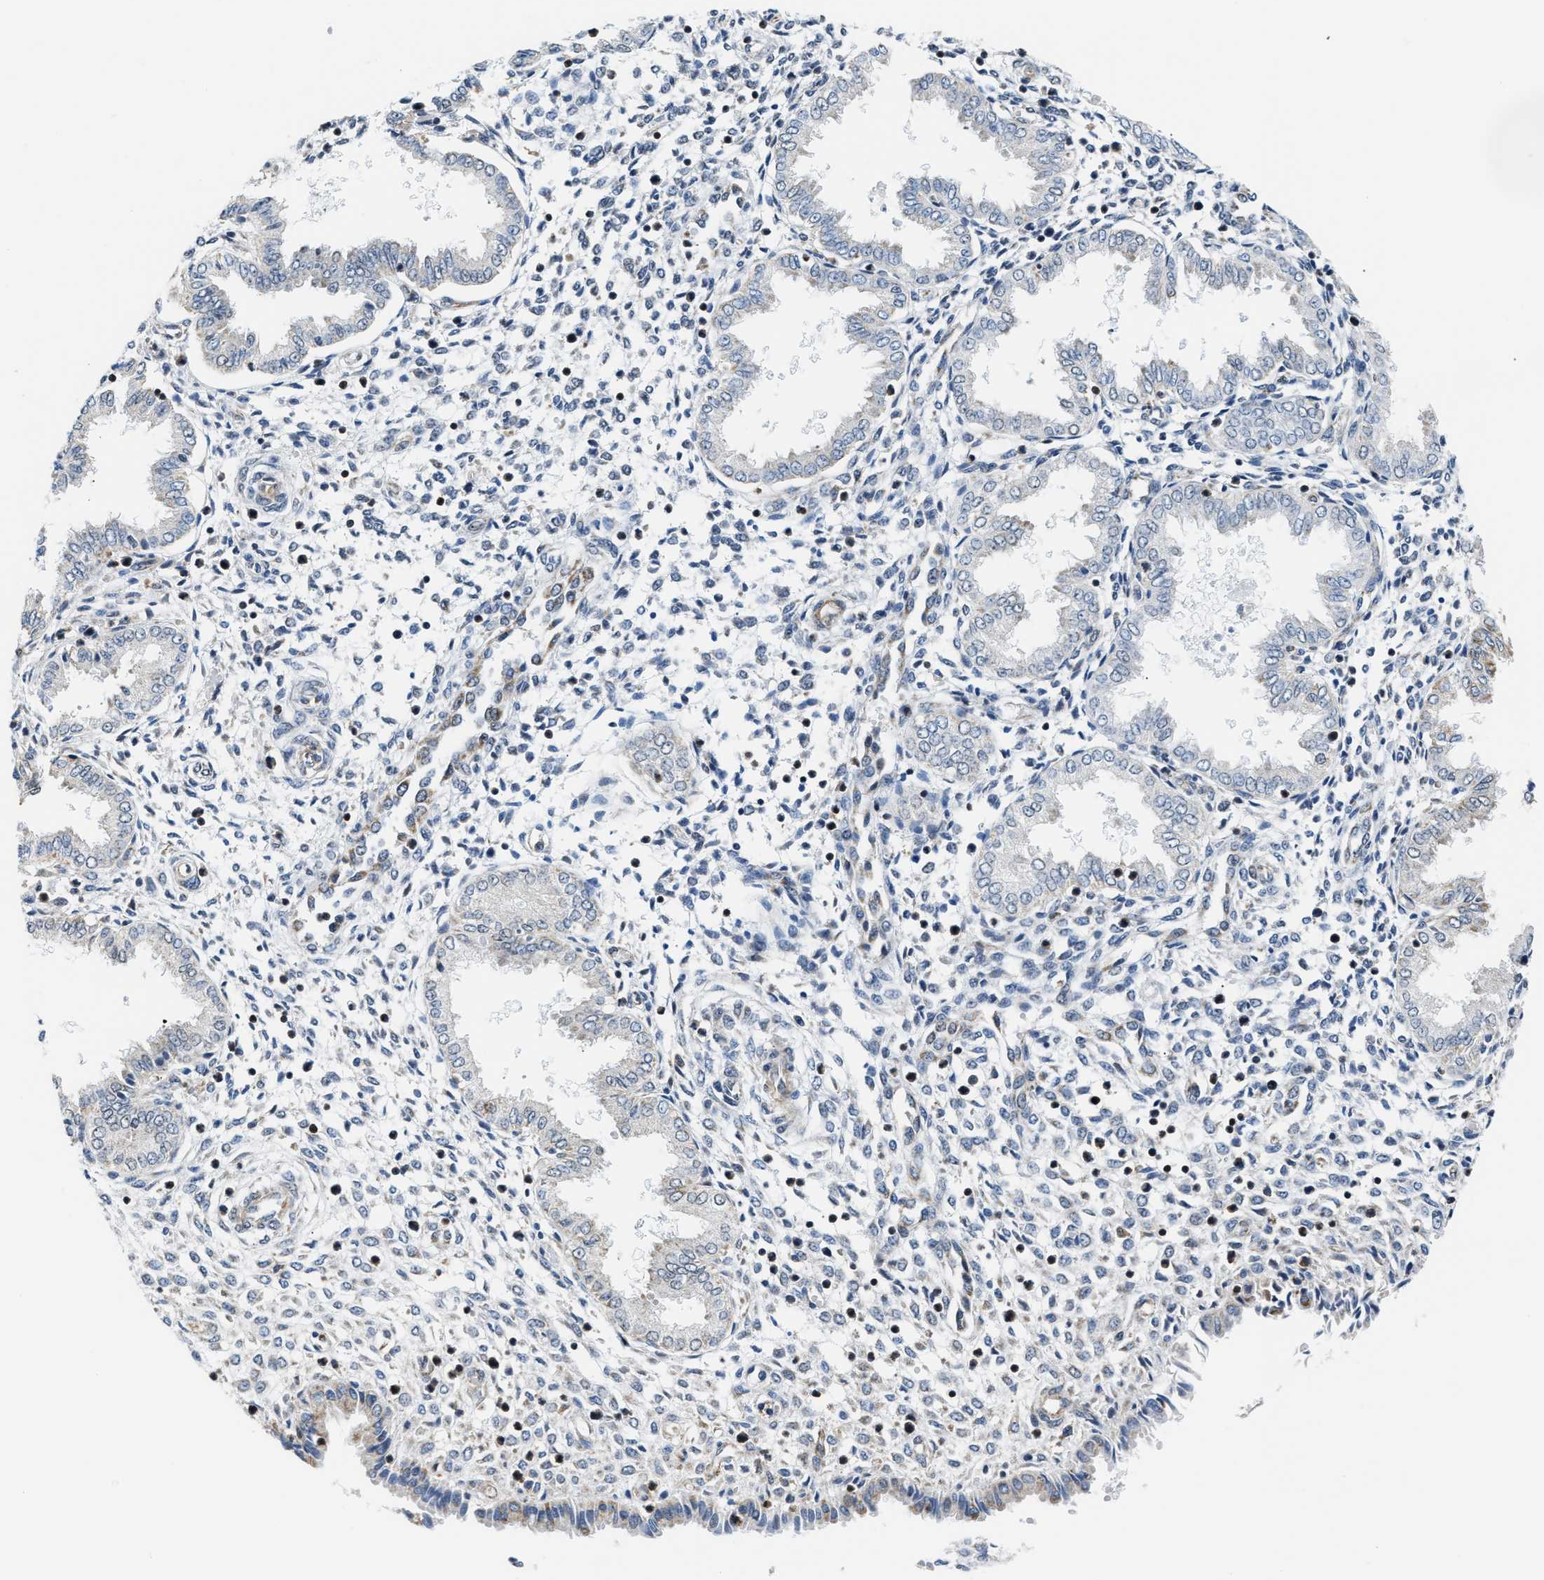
{"staining": {"intensity": "weak", "quantity": "25%-75%", "location": "nuclear"}, "tissue": "endometrium", "cell_type": "Cells in endometrial stroma", "image_type": "normal", "snomed": [{"axis": "morphology", "description": "Normal tissue, NOS"}, {"axis": "topography", "description": "Endometrium"}], "caption": "The image displays staining of normal endometrium, revealing weak nuclear protein expression (brown color) within cells in endometrial stroma. The protein of interest is stained brown, and the nuclei are stained in blue (DAB IHC with brightfield microscopy, high magnification).", "gene": "STK10", "patient": {"sex": "female", "age": 33}}